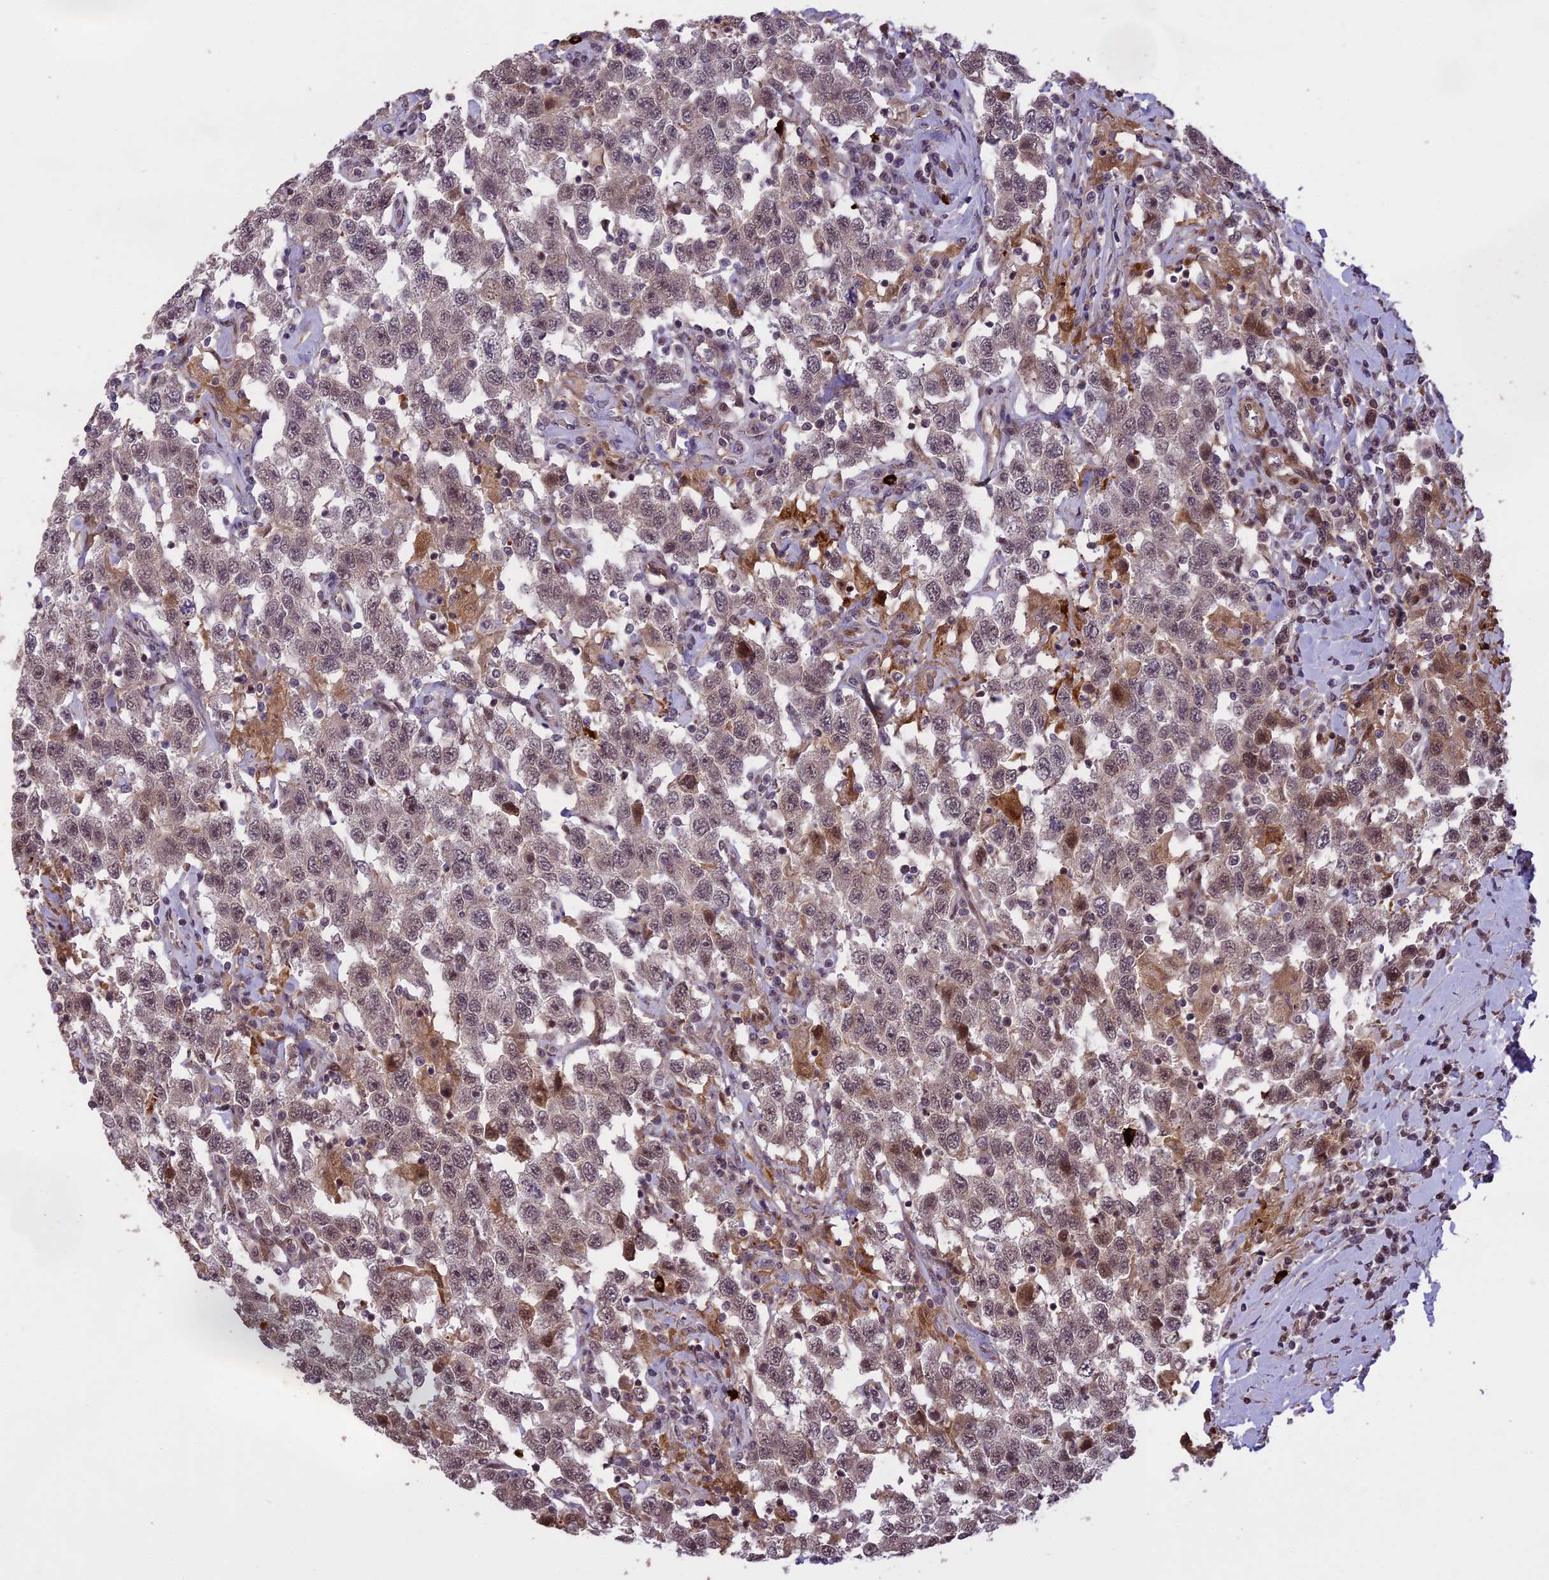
{"staining": {"intensity": "weak", "quantity": "<25%", "location": "nuclear"}, "tissue": "testis cancer", "cell_type": "Tumor cells", "image_type": "cancer", "snomed": [{"axis": "morphology", "description": "Seminoma, NOS"}, {"axis": "topography", "description": "Testis"}], "caption": "Immunohistochemical staining of human seminoma (testis) shows no significant staining in tumor cells. (Brightfield microscopy of DAB (3,3'-diaminobenzidine) immunohistochemistry (IHC) at high magnification).", "gene": "PRELID2", "patient": {"sex": "male", "age": 41}}